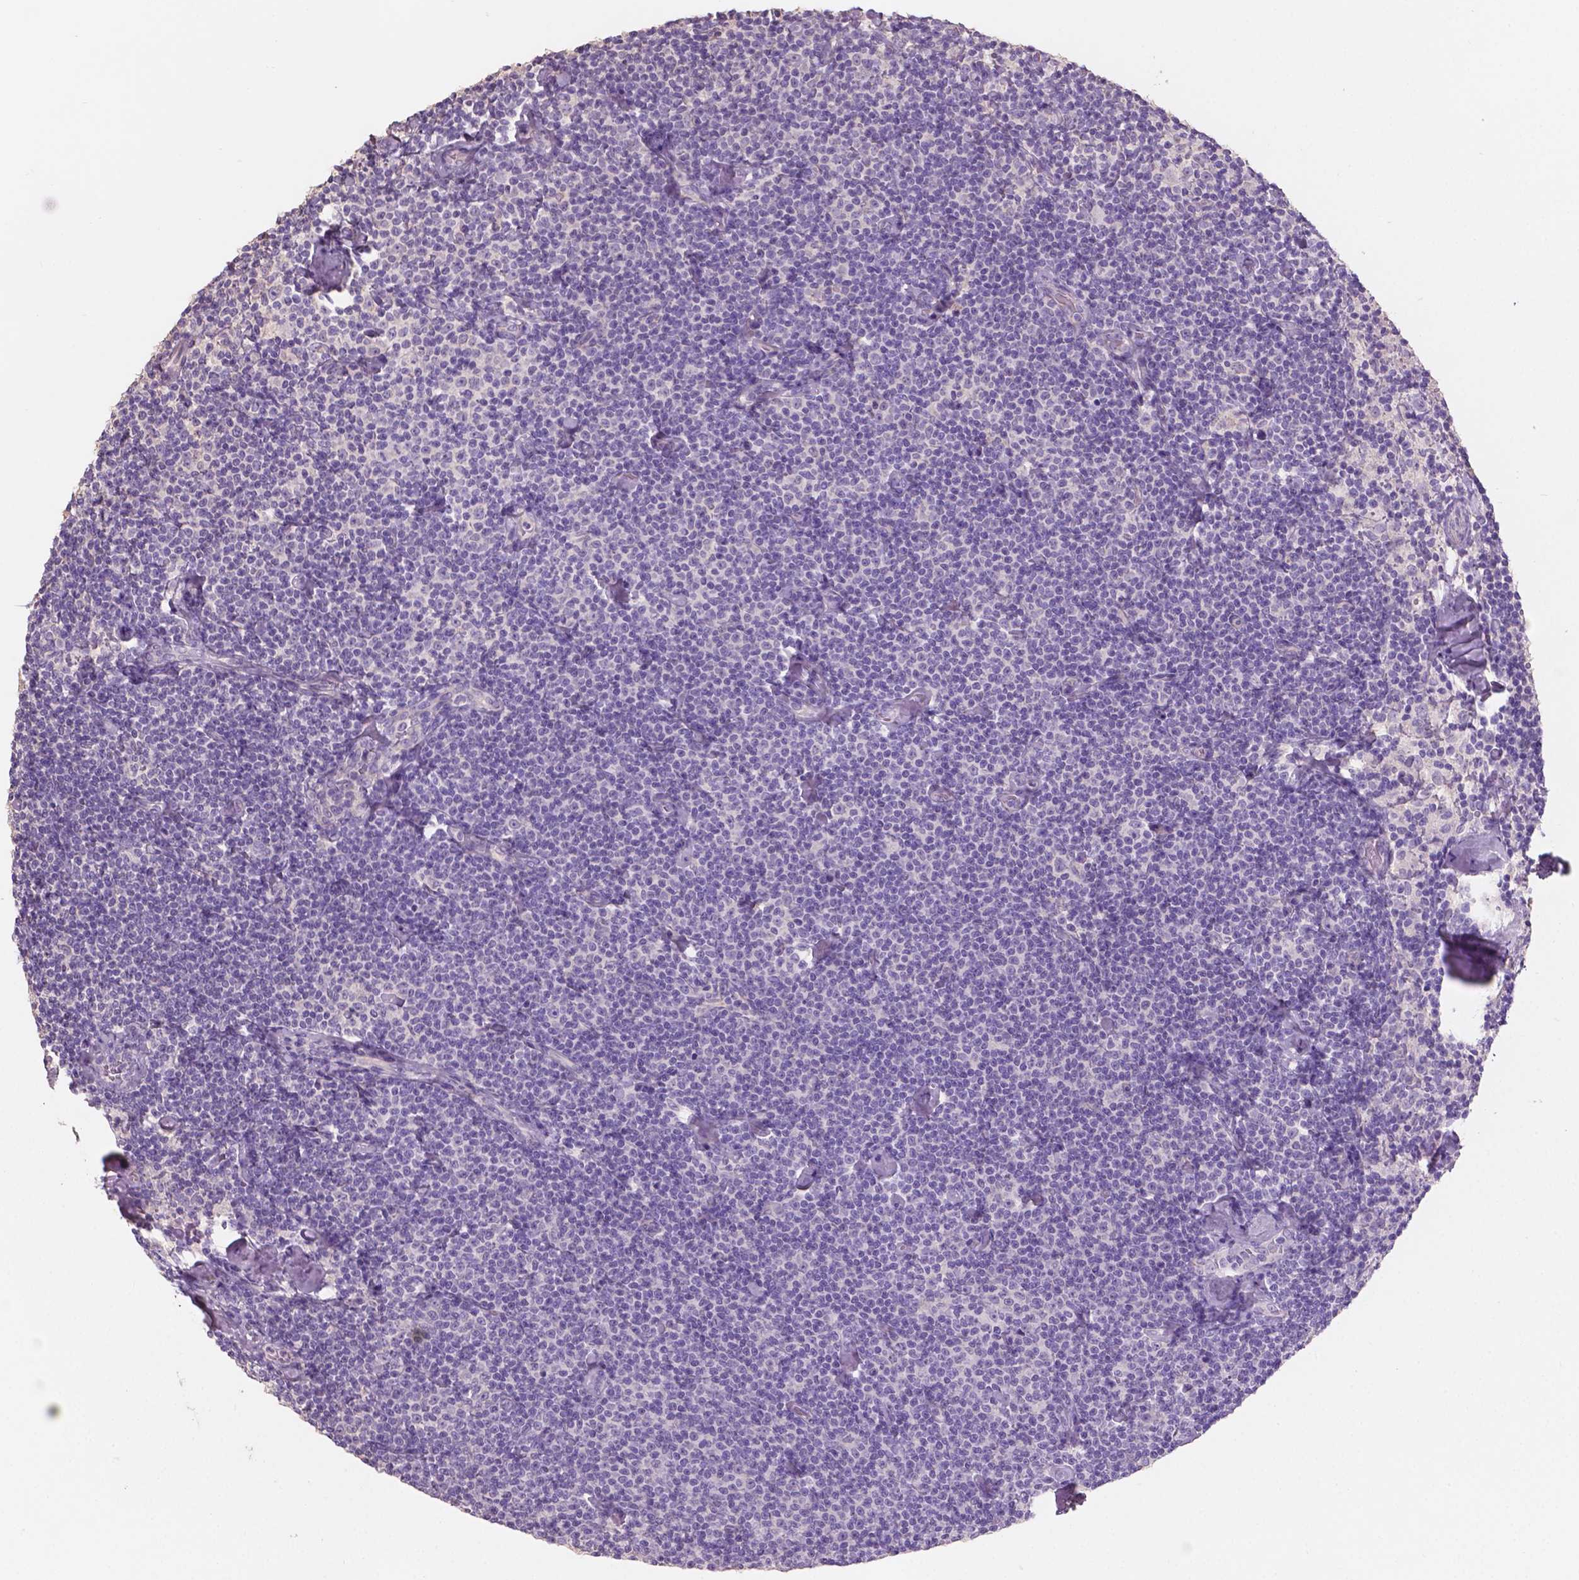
{"staining": {"intensity": "negative", "quantity": "none", "location": "none"}, "tissue": "lymphoma", "cell_type": "Tumor cells", "image_type": "cancer", "snomed": [{"axis": "morphology", "description": "Malignant lymphoma, non-Hodgkin's type, Low grade"}, {"axis": "topography", "description": "Lymph node"}], "caption": "Immunohistochemistry (IHC) of human lymphoma exhibits no positivity in tumor cells.", "gene": "SBSN", "patient": {"sex": "male", "age": 81}}